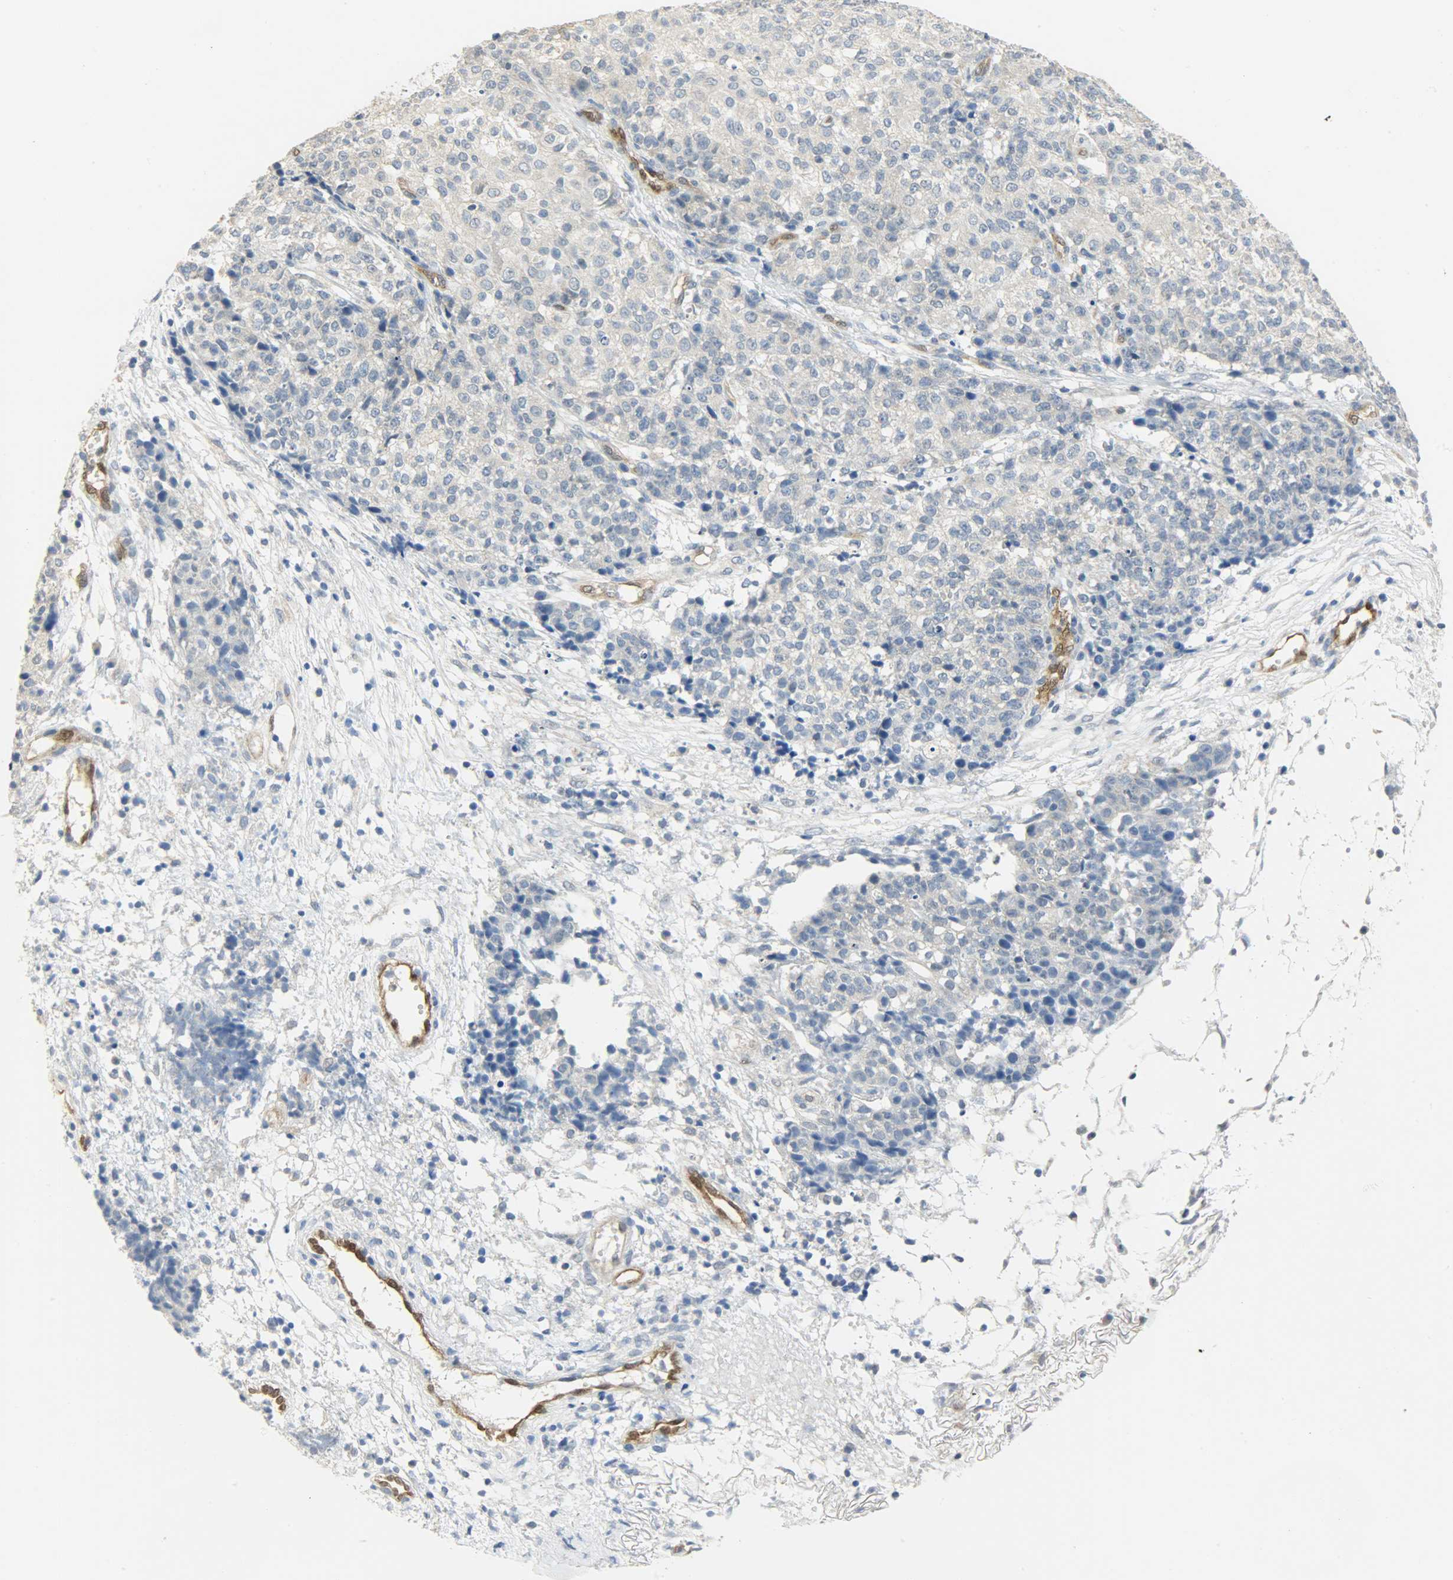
{"staining": {"intensity": "negative", "quantity": "none", "location": "none"}, "tissue": "ovarian cancer", "cell_type": "Tumor cells", "image_type": "cancer", "snomed": [{"axis": "morphology", "description": "Carcinoma, endometroid"}, {"axis": "topography", "description": "Ovary"}], "caption": "An IHC image of ovarian cancer (endometroid carcinoma) is shown. There is no staining in tumor cells of ovarian cancer (endometroid carcinoma).", "gene": "FKBP1A", "patient": {"sex": "female", "age": 42}}